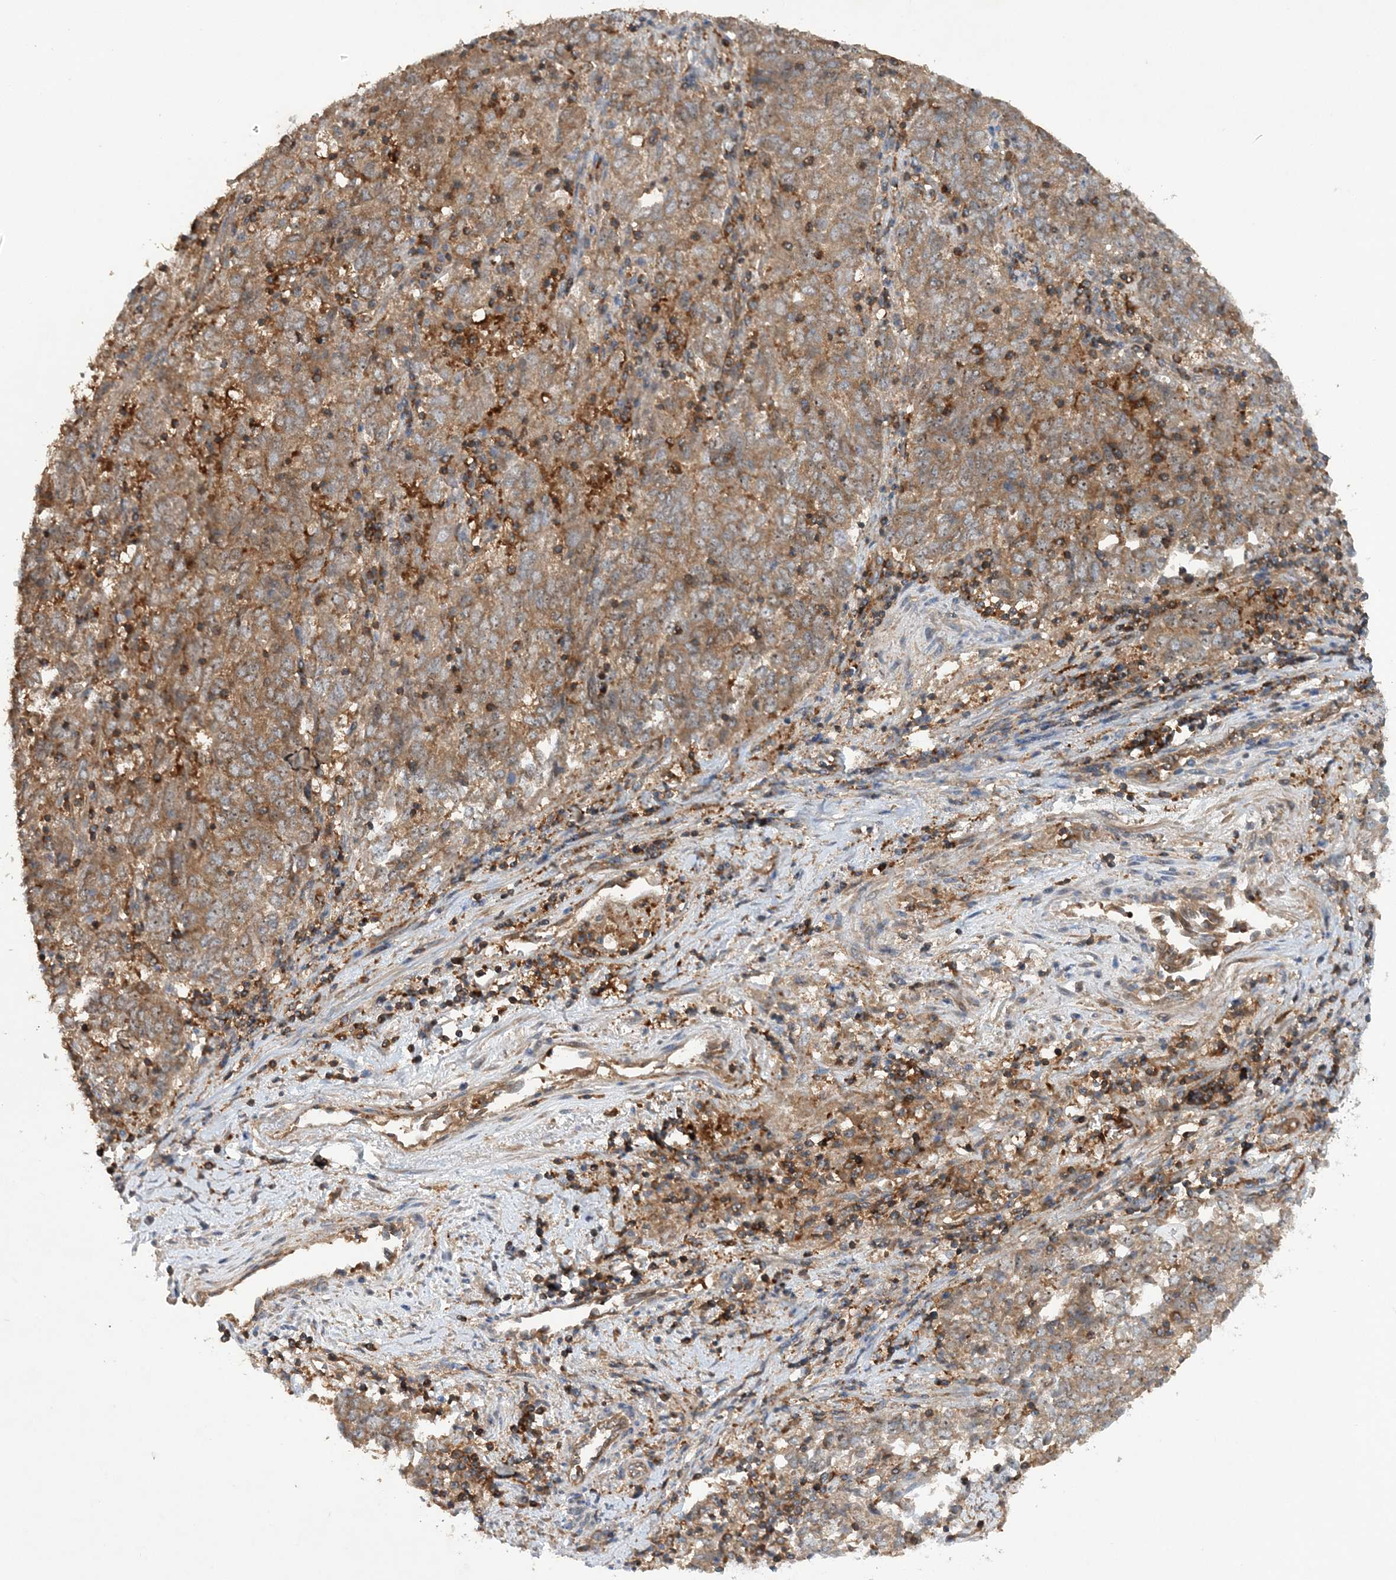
{"staining": {"intensity": "moderate", "quantity": ">75%", "location": "cytoplasmic/membranous"}, "tissue": "endometrial cancer", "cell_type": "Tumor cells", "image_type": "cancer", "snomed": [{"axis": "morphology", "description": "Adenocarcinoma, NOS"}, {"axis": "topography", "description": "Endometrium"}], "caption": "A photomicrograph showing moderate cytoplasmic/membranous positivity in about >75% of tumor cells in endometrial cancer (adenocarcinoma), as visualized by brown immunohistochemical staining.", "gene": "ACAP2", "patient": {"sex": "female", "age": 80}}